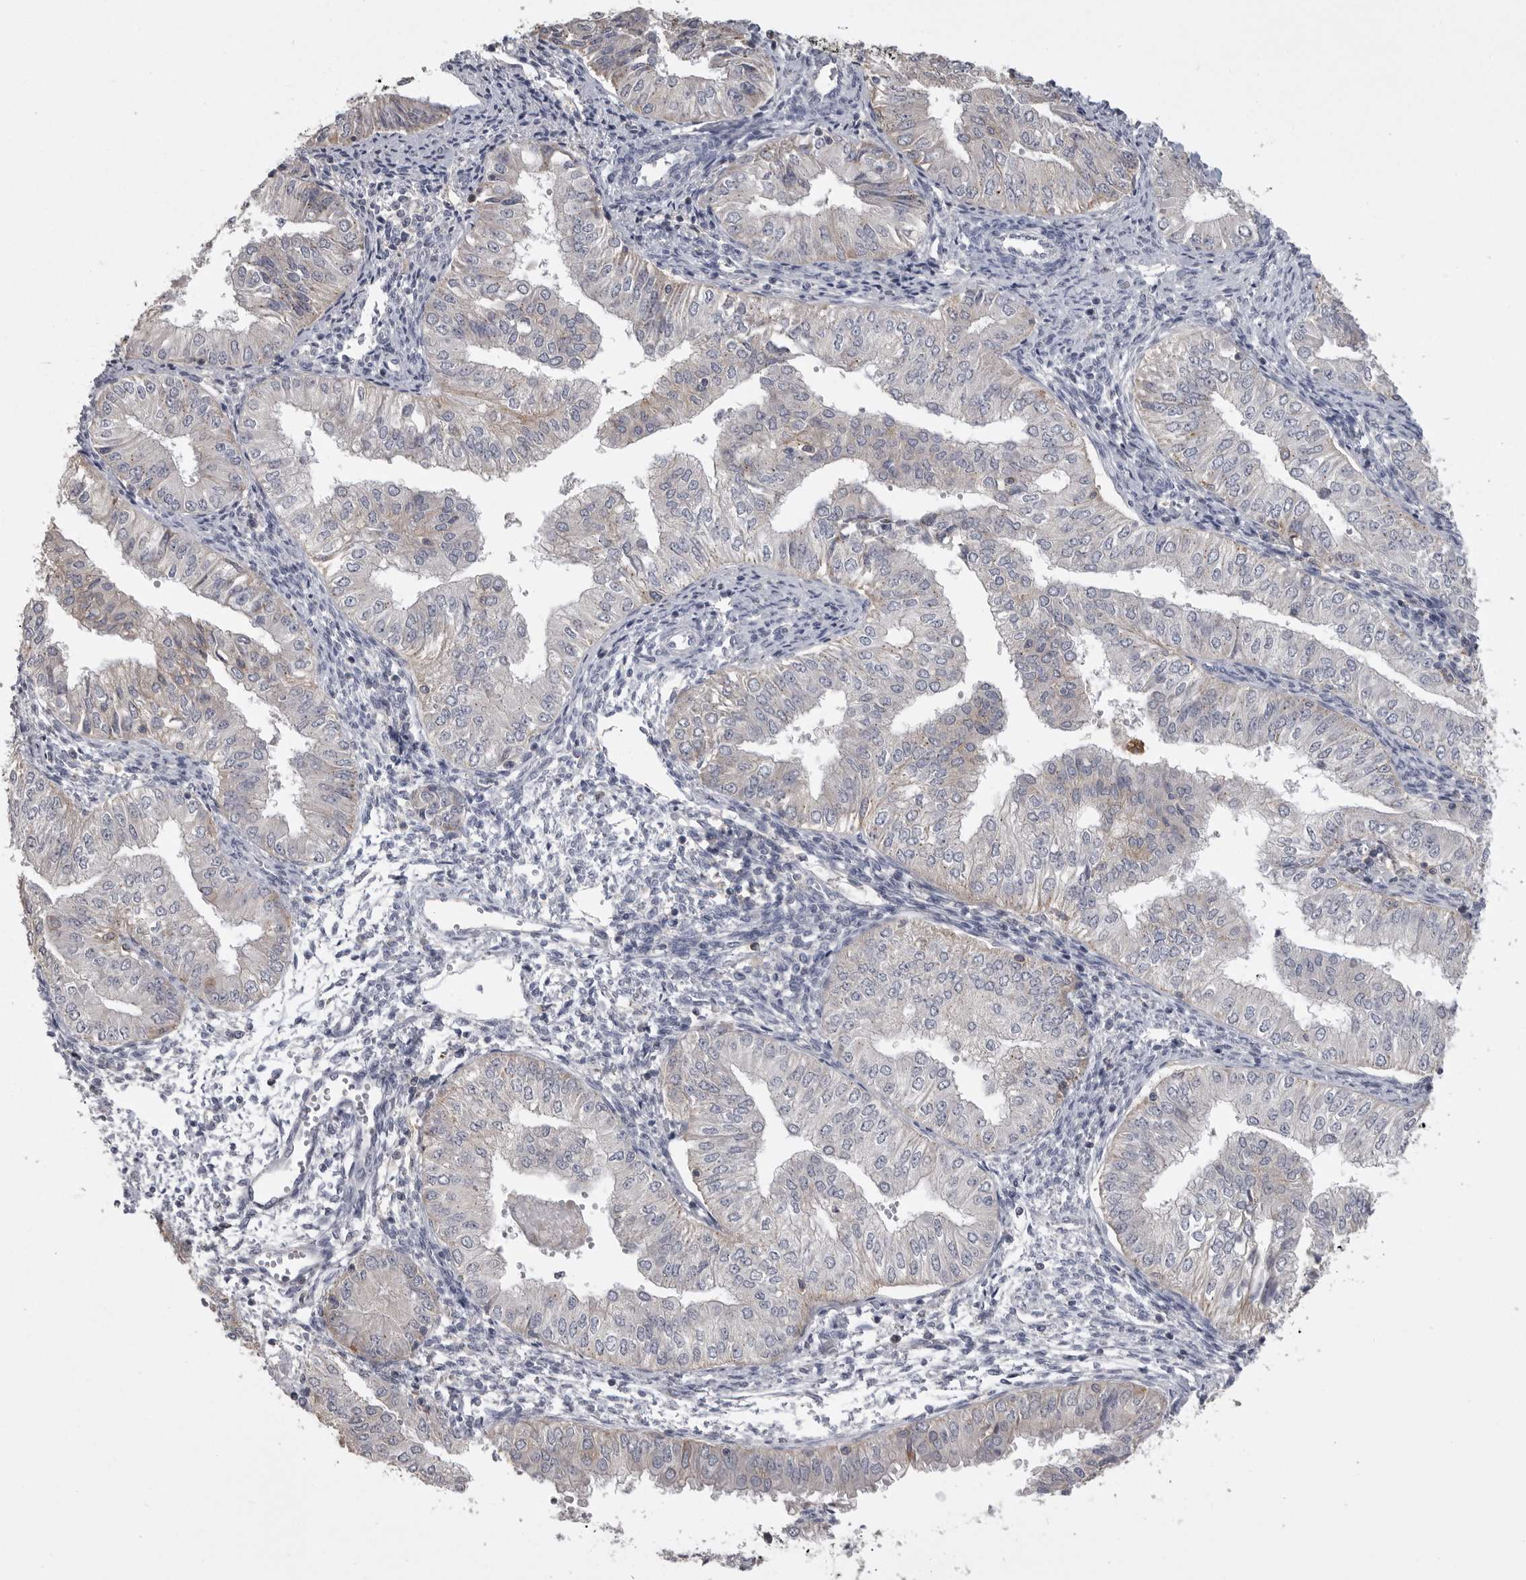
{"staining": {"intensity": "negative", "quantity": "none", "location": "none"}, "tissue": "endometrial cancer", "cell_type": "Tumor cells", "image_type": "cancer", "snomed": [{"axis": "morphology", "description": "Normal tissue, NOS"}, {"axis": "morphology", "description": "Adenocarcinoma, NOS"}, {"axis": "topography", "description": "Endometrium"}], "caption": "Immunohistochemistry micrograph of neoplastic tissue: endometrial adenocarcinoma stained with DAB (3,3'-diaminobenzidine) exhibits no significant protein staining in tumor cells. (Stains: DAB (3,3'-diaminobenzidine) immunohistochemistry with hematoxylin counter stain, Microscopy: brightfield microscopy at high magnification).", "gene": "CMTM6", "patient": {"sex": "female", "age": 53}}